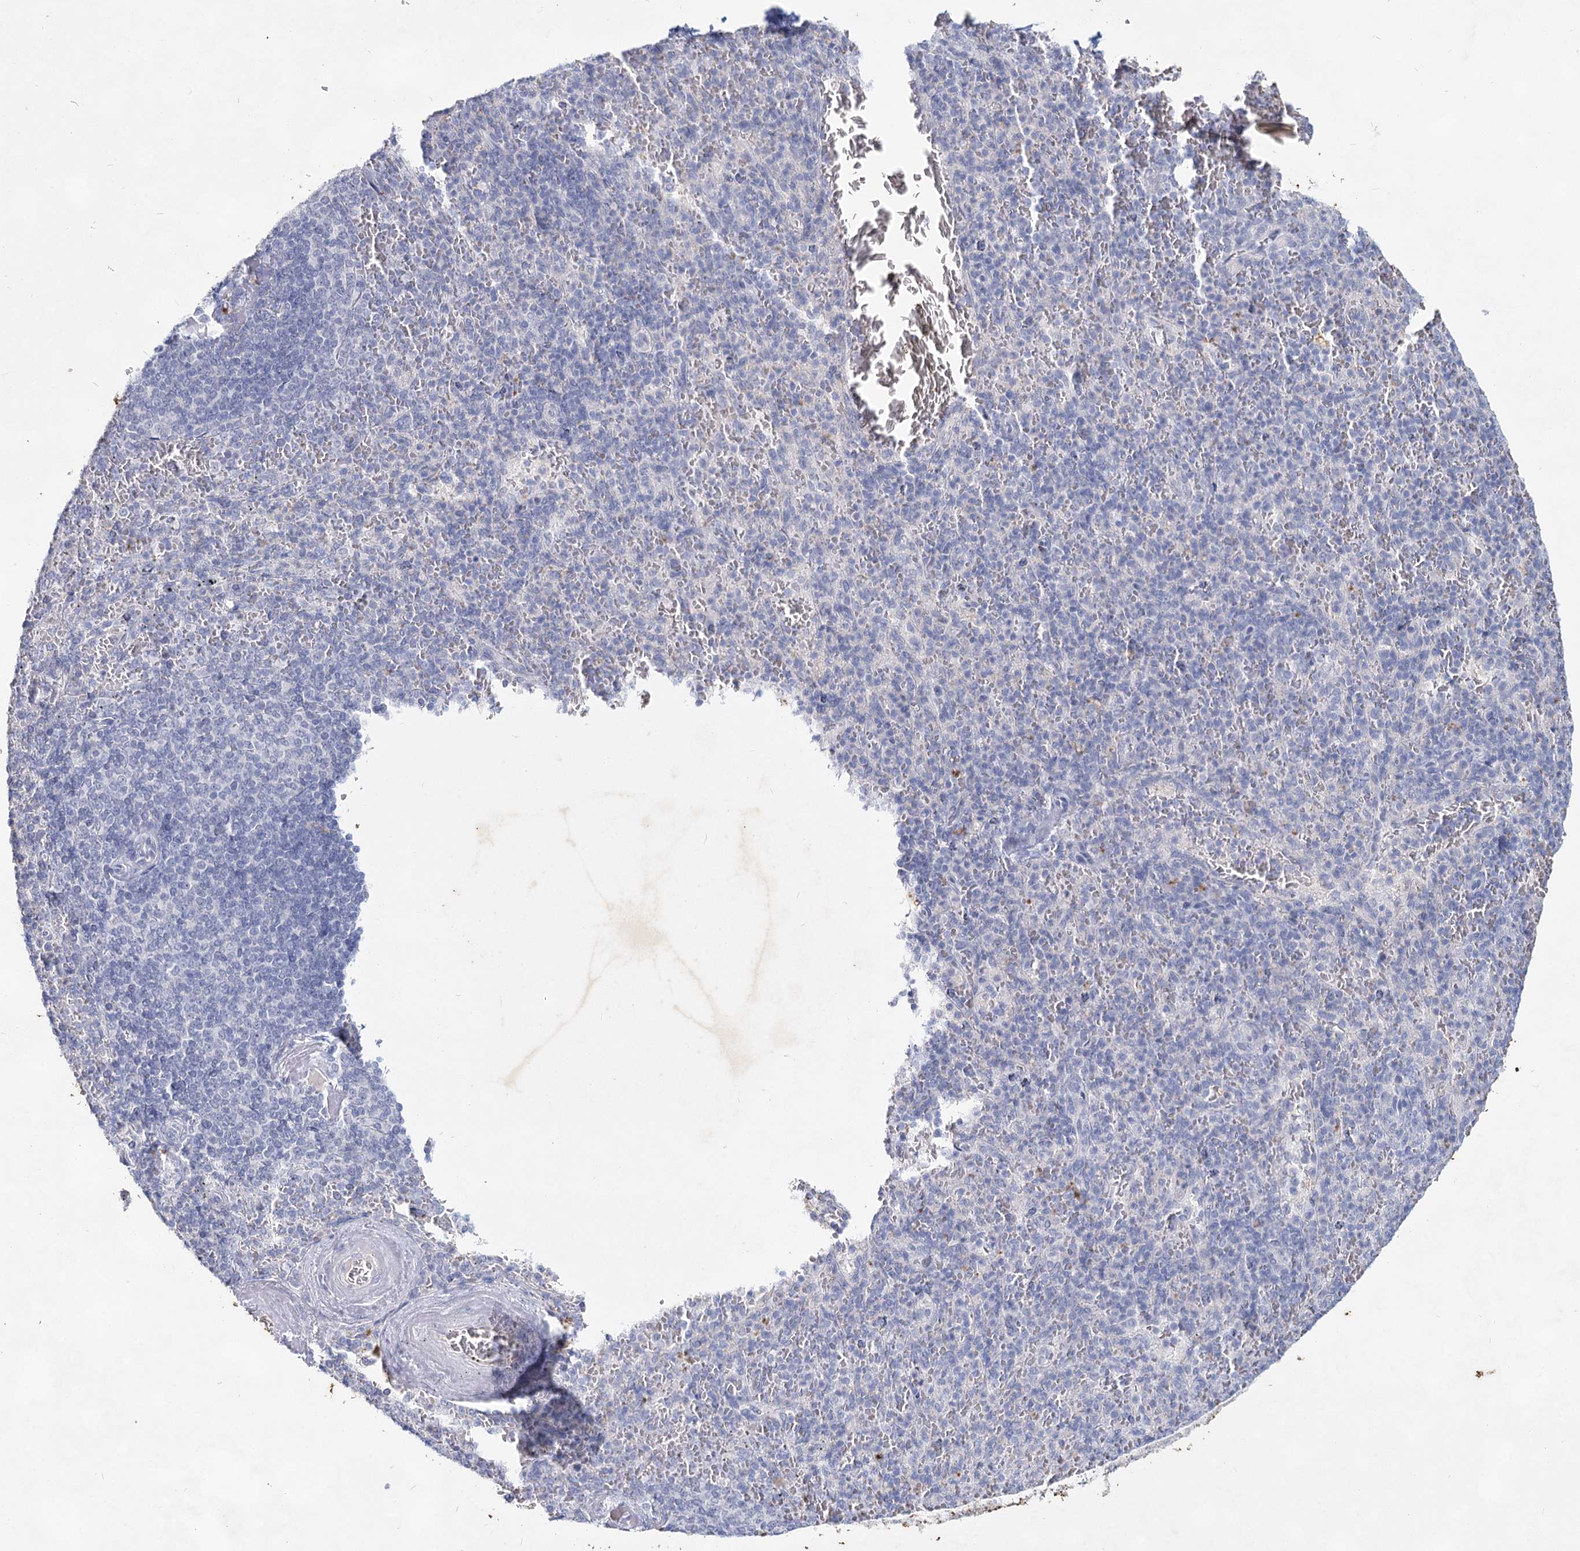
{"staining": {"intensity": "negative", "quantity": "none", "location": "none"}, "tissue": "spleen", "cell_type": "Cells in red pulp", "image_type": "normal", "snomed": [{"axis": "morphology", "description": "Normal tissue, NOS"}, {"axis": "topography", "description": "Spleen"}], "caption": "Micrograph shows no protein expression in cells in red pulp of benign spleen.", "gene": "CCDC73", "patient": {"sex": "male", "age": 82}}